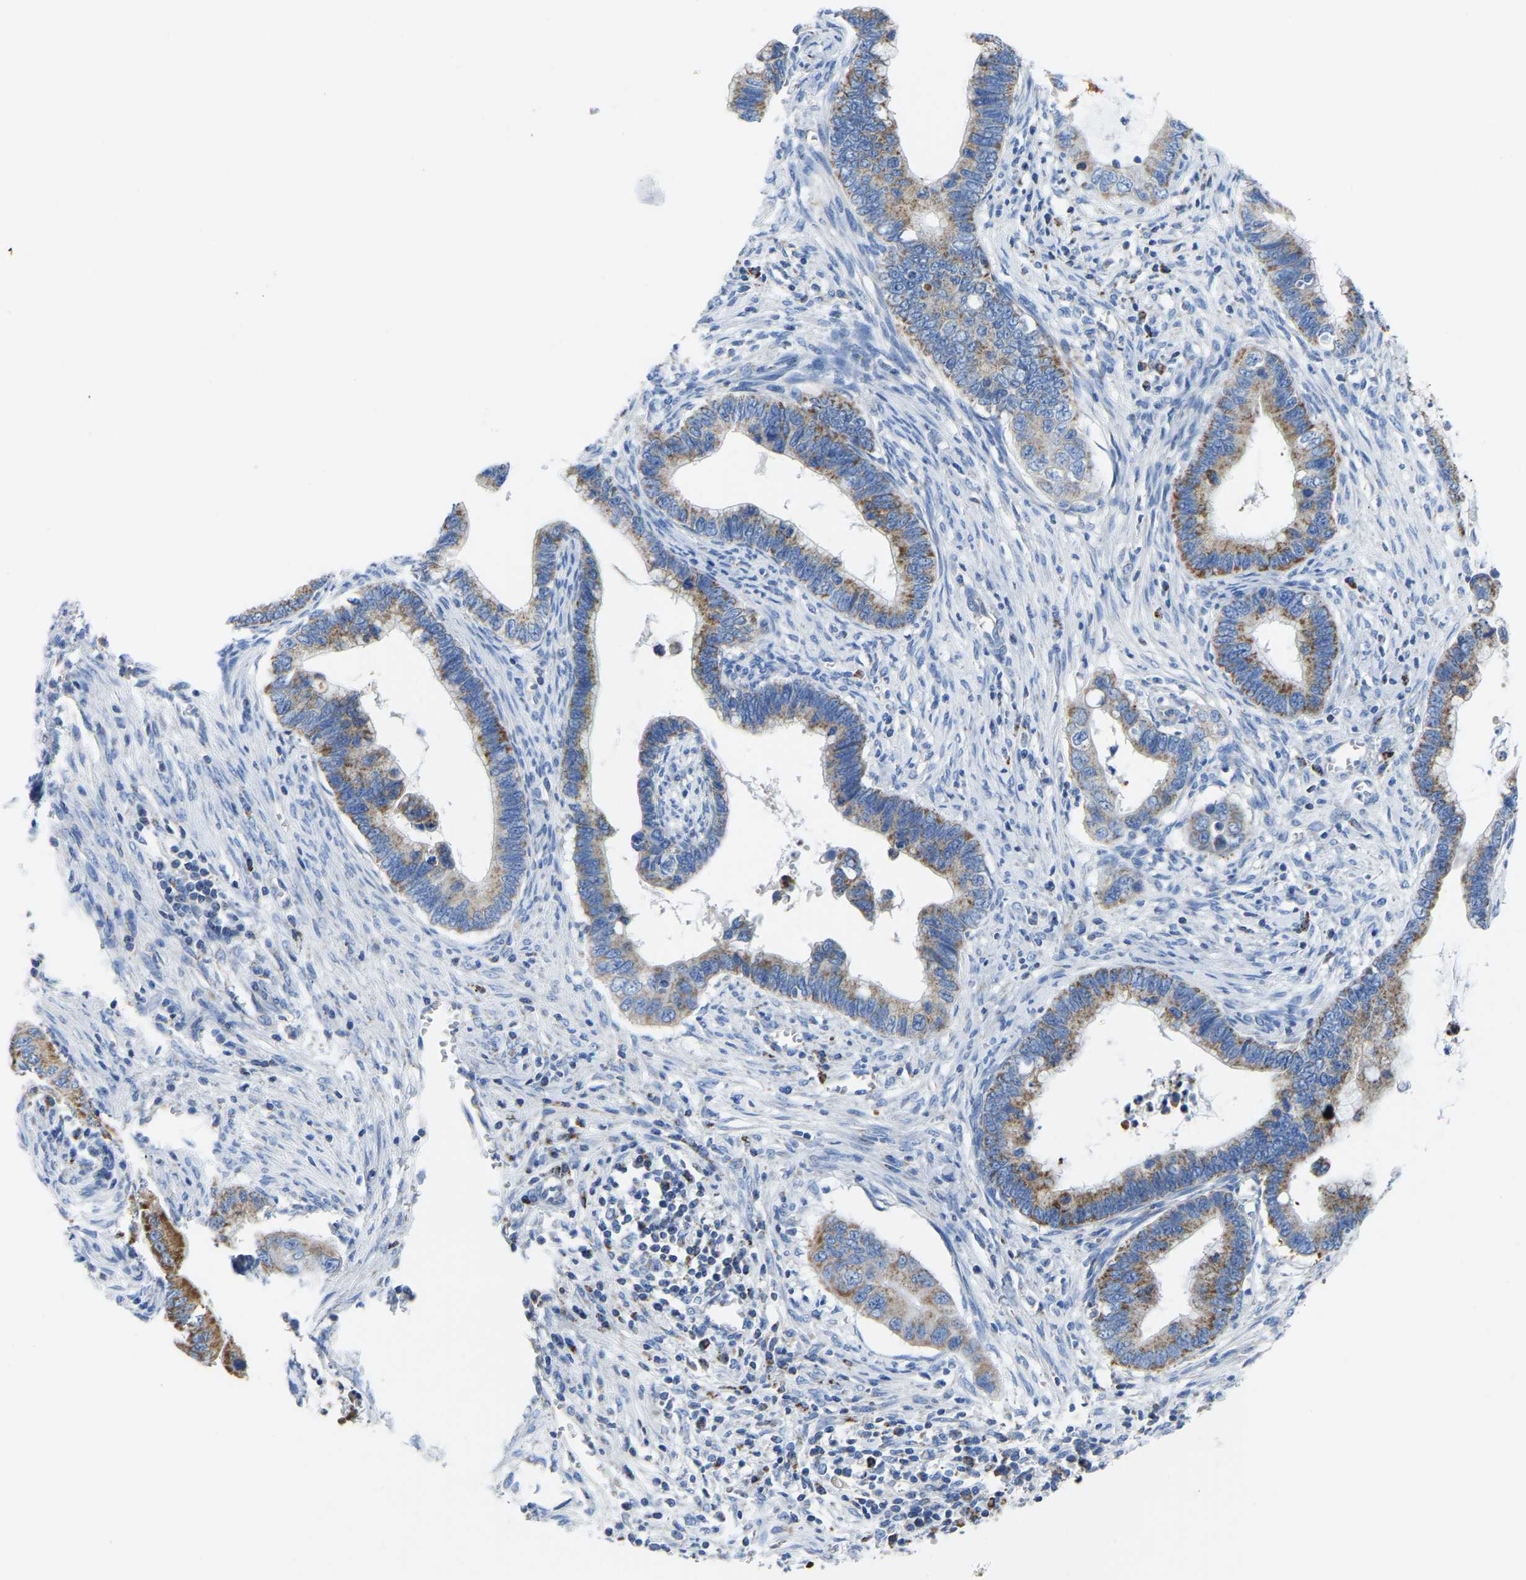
{"staining": {"intensity": "moderate", "quantity": ">75%", "location": "cytoplasmic/membranous"}, "tissue": "cervical cancer", "cell_type": "Tumor cells", "image_type": "cancer", "snomed": [{"axis": "morphology", "description": "Adenocarcinoma, NOS"}, {"axis": "topography", "description": "Cervix"}], "caption": "Moderate cytoplasmic/membranous protein expression is identified in about >75% of tumor cells in adenocarcinoma (cervical). (DAB IHC with brightfield microscopy, high magnification).", "gene": "ETFA", "patient": {"sex": "female", "age": 44}}